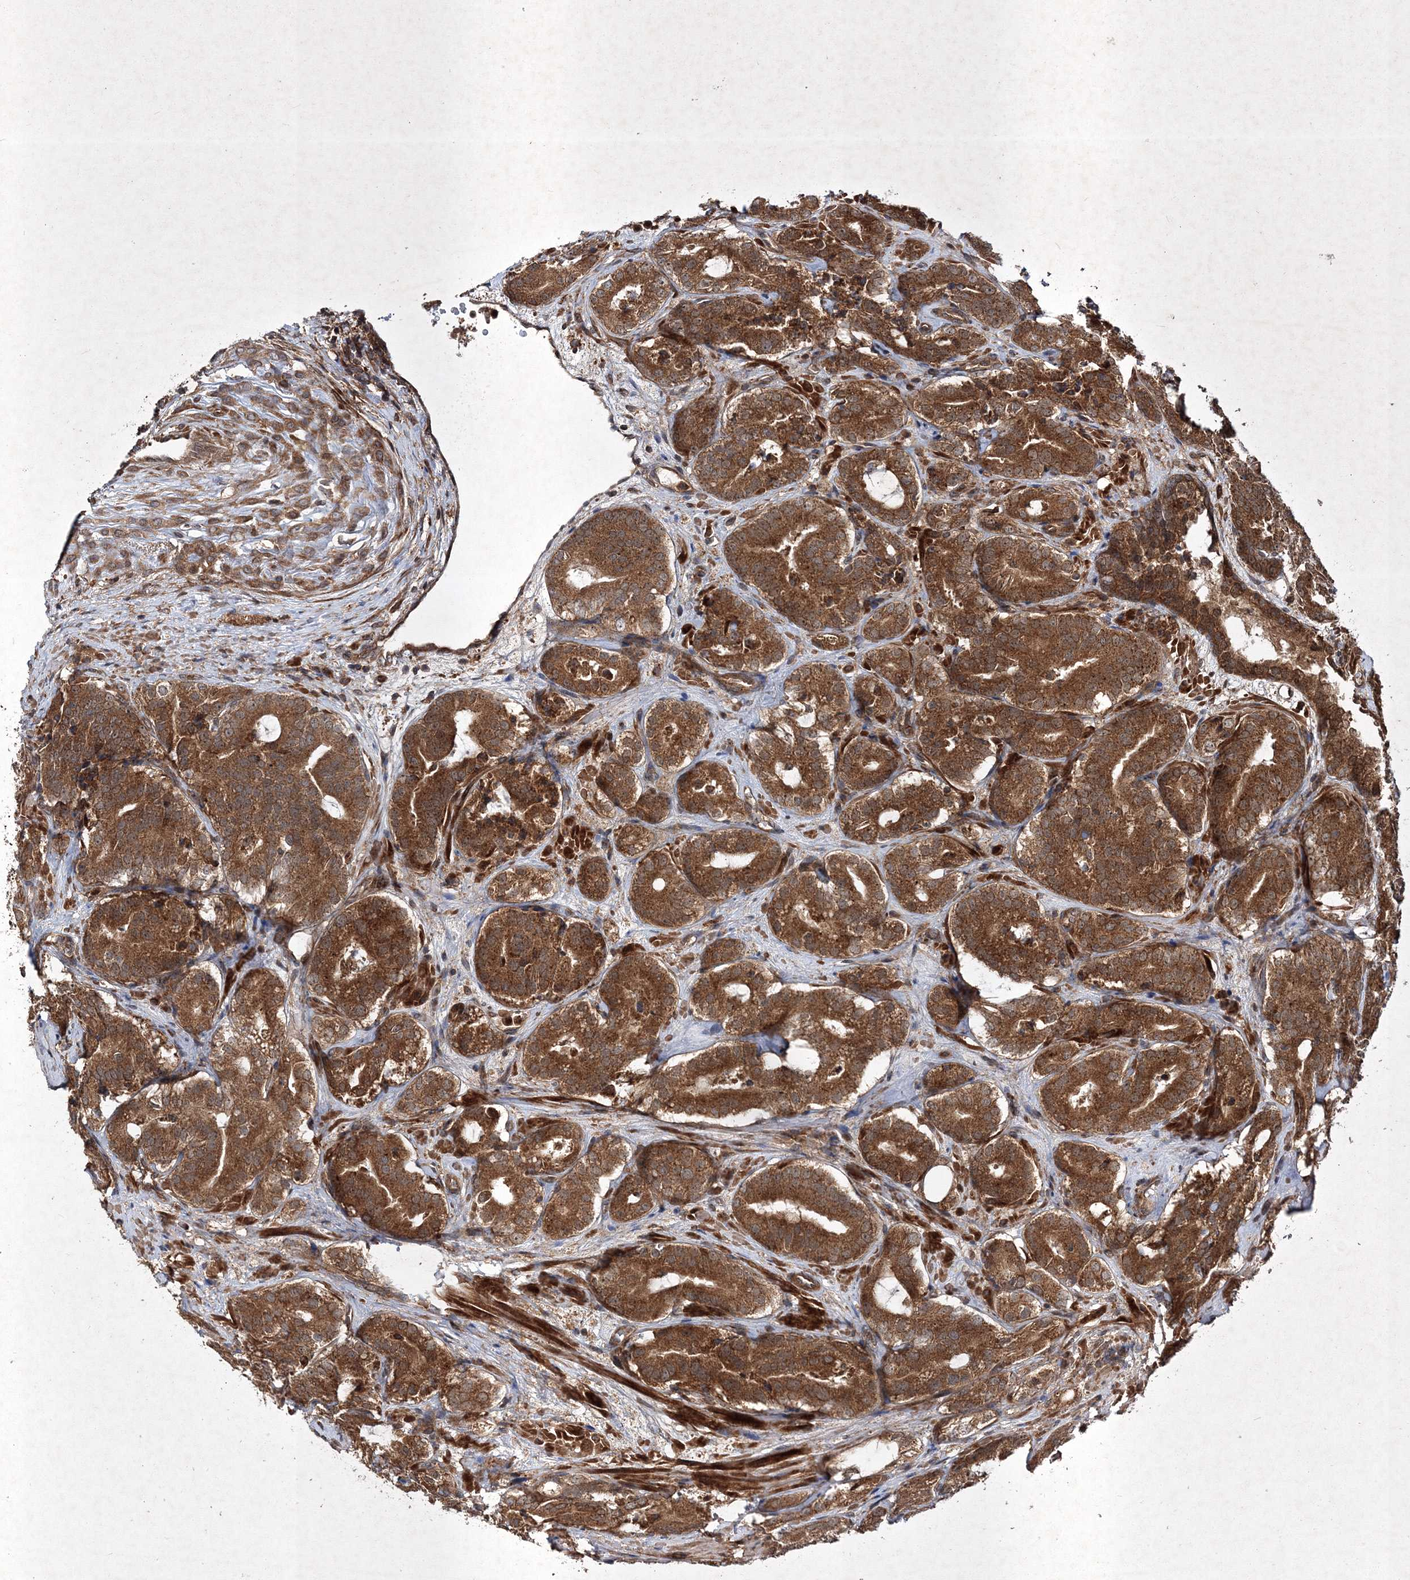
{"staining": {"intensity": "strong", "quantity": ">75%", "location": "cytoplasmic/membranous"}, "tissue": "prostate cancer", "cell_type": "Tumor cells", "image_type": "cancer", "snomed": [{"axis": "morphology", "description": "Adenocarcinoma, High grade"}, {"axis": "topography", "description": "Prostate"}], "caption": "The photomicrograph demonstrates staining of prostate high-grade adenocarcinoma, revealing strong cytoplasmic/membranous protein expression (brown color) within tumor cells.", "gene": "DNAJC13", "patient": {"sex": "male", "age": 57}}